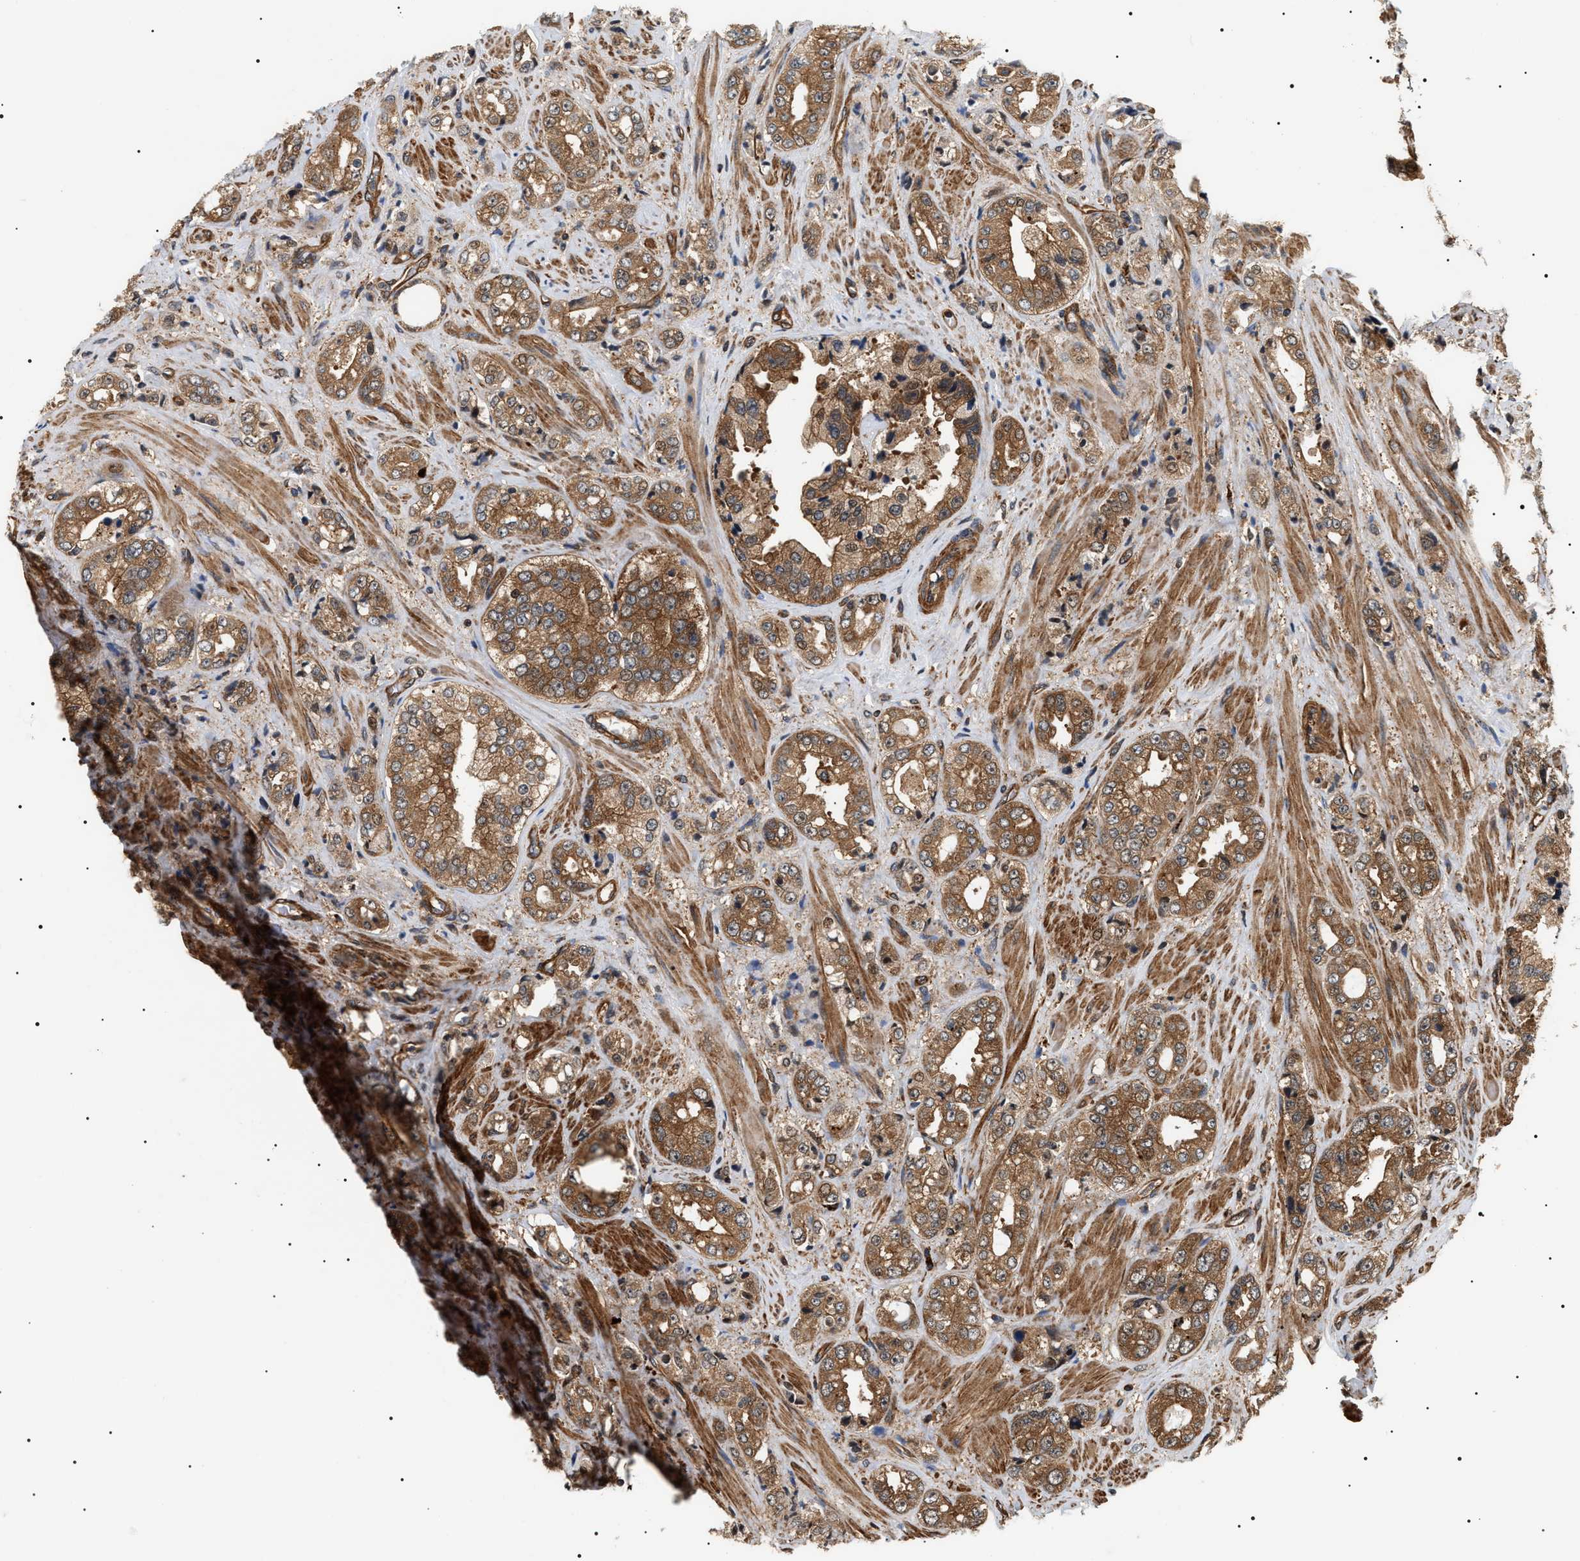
{"staining": {"intensity": "moderate", "quantity": ">75%", "location": "cytoplasmic/membranous"}, "tissue": "prostate cancer", "cell_type": "Tumor cells", "image_type": "cancer", "snomed": [{"axis": "morphology", "description": "Adenocarcinoma, High grade"}, {"axis": "topography", "description": "Prostate"}], "caption": "Immunohistochemical staining of human prostate cancer (adenocarcinoma (high-grade)) exhibits medium levels of moderate cytoplasmic/membranous protein staining in about >75% of tumor cells. (Stains: DAB (3,3'-diaminobenzidine) in brown, nuclei in blue, Microscopy: brightfield microscopy at high magnification).", "gene": "SH3GLB2", "patient": {"sex": "male", "age": 61}}